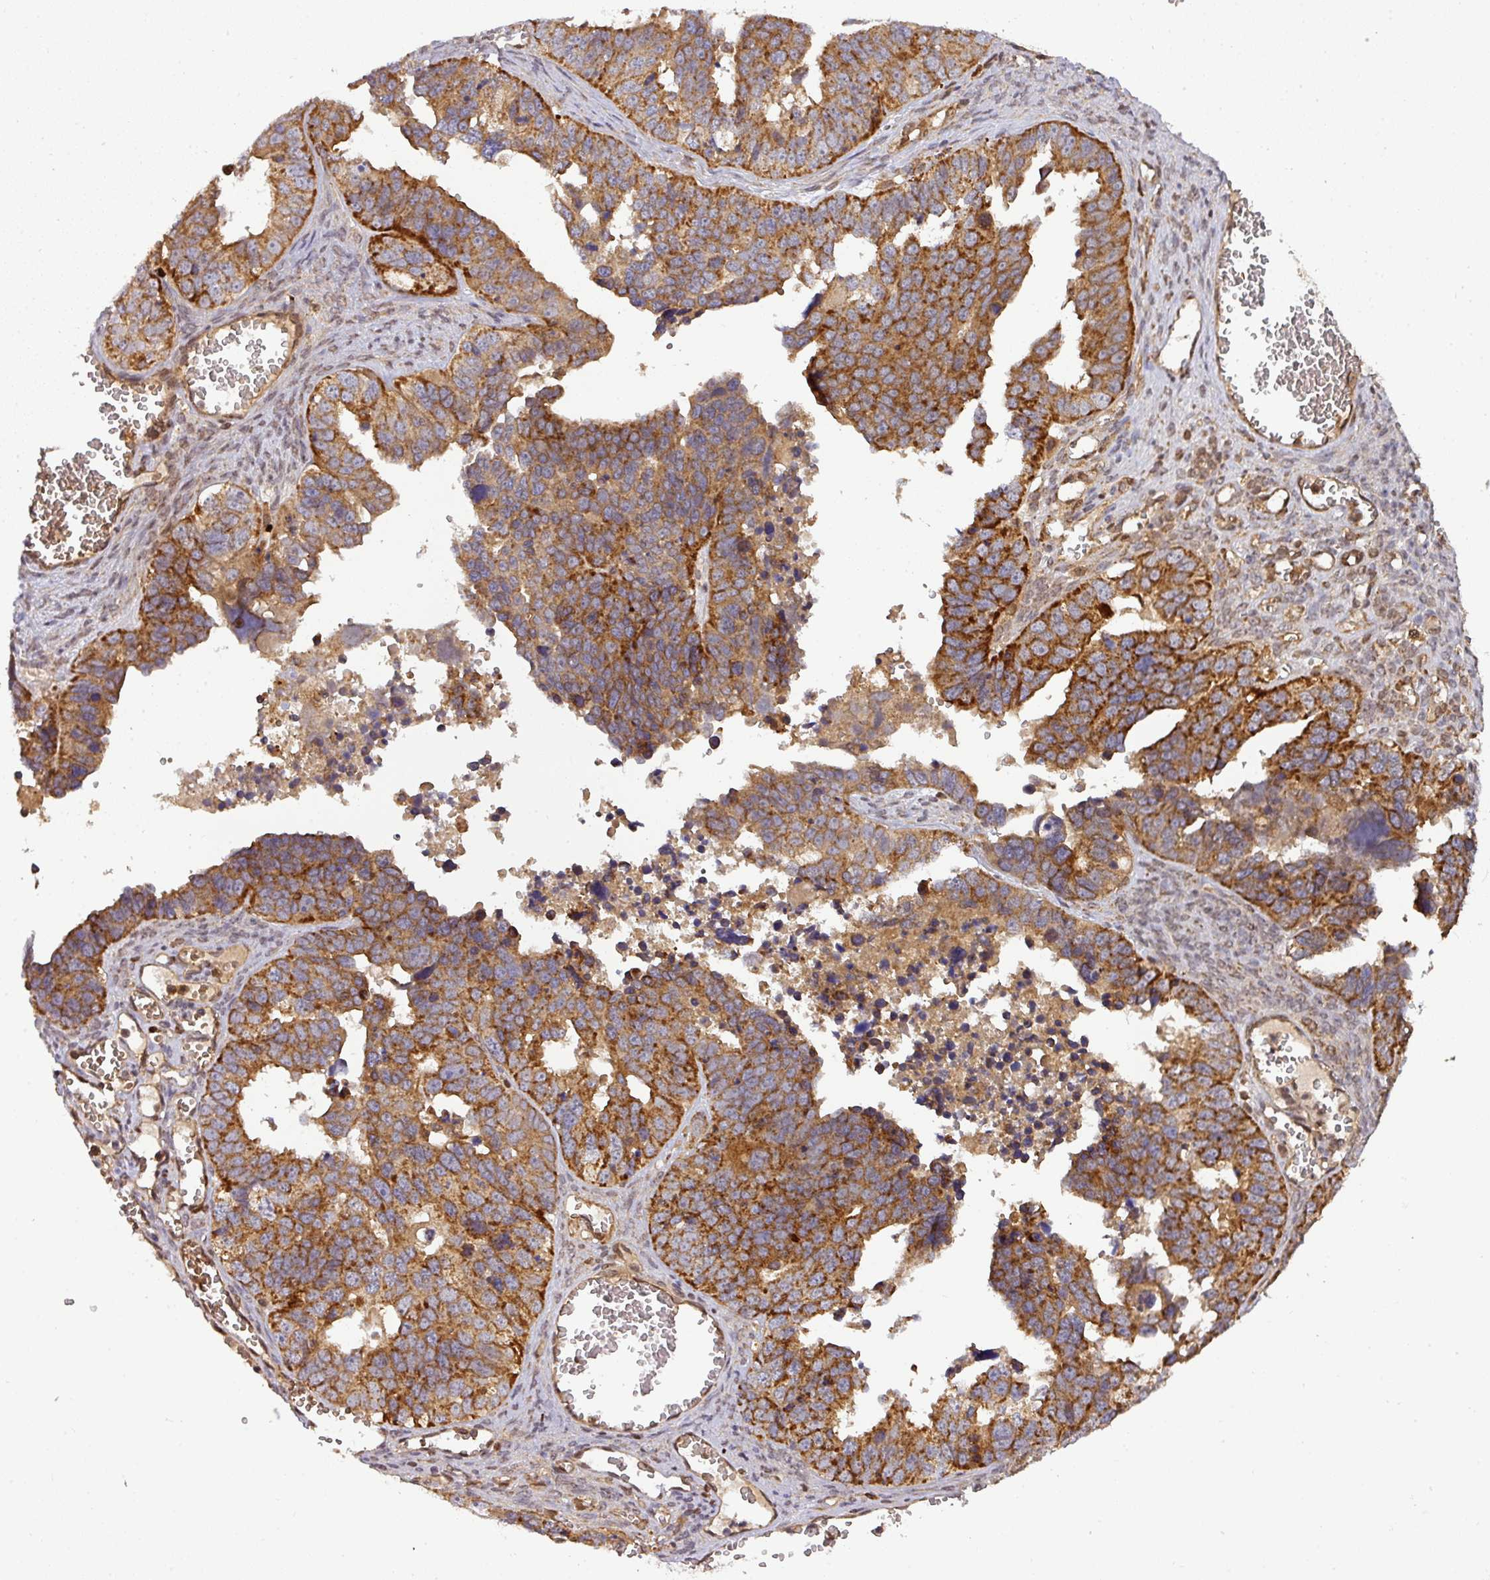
{"staining": {"intensity": "strong", "quantity": ">75%", "location": "cytoplasmic/membranous"}, "tissue": "ovarian cancer", "cell_type": "Tumor cells", "image_type": "cancer", "snomed": [{"axis": "morphology", "description": "Cystadenocarcinoma, serous, NOS"}, {"axis": "topography", "description": "Ovary"}], "caption": "Immunohistochemistry image of human serous cystadenocarcinoma (ovarian) stained for a protein (brown), which demonstrates high levels of strong cytoplasmic/membranous staining in about >75% of tumor cells.", "gene": "MALSU1", "patient": {"sex": "female", "age": 76}}